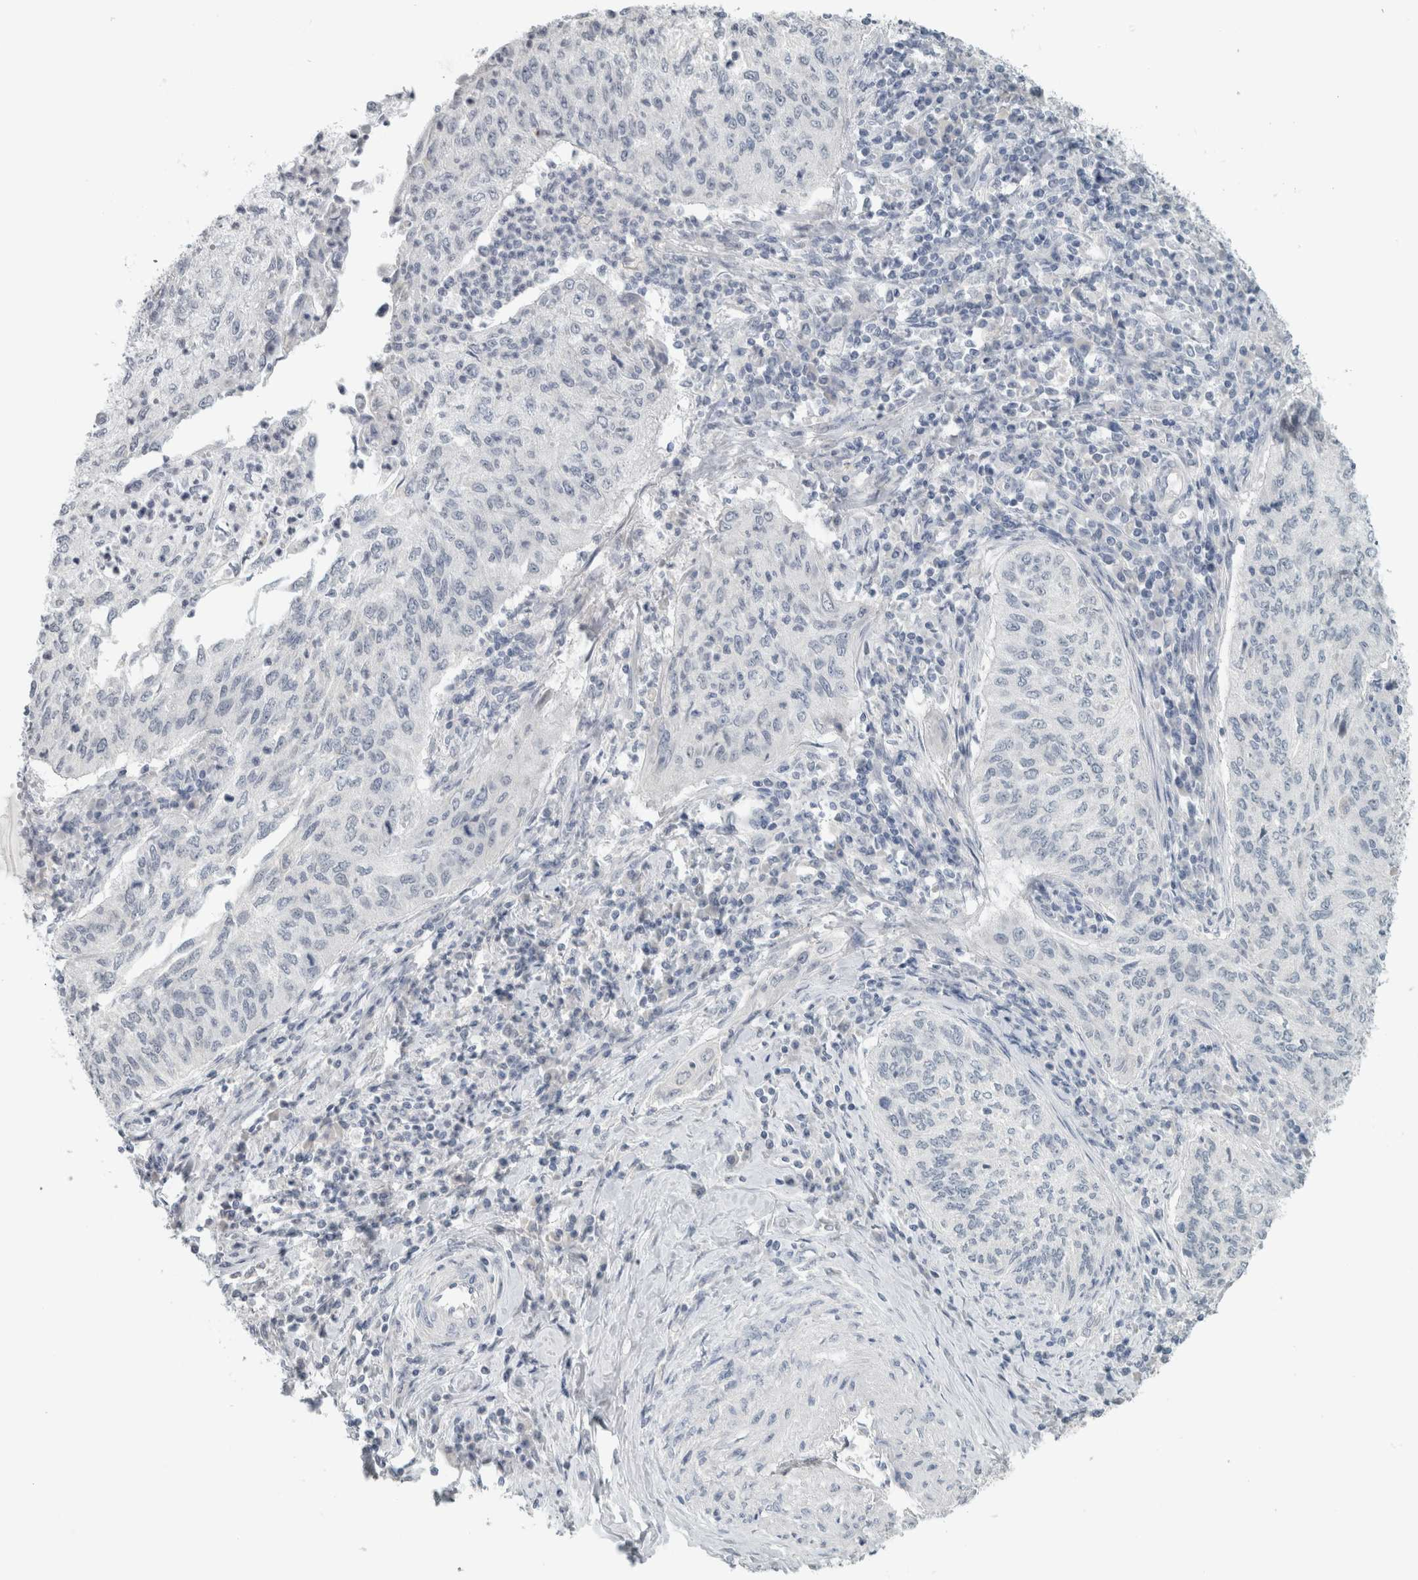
{"staining": {"intensity": "negative", "quantity": "none", "location": "none"}, "tissue": "cervical cancer", "cell_type": "Tumor cells", "image_type": "cancer", "snomed": [{"axis": "morphology", "description": "Squamous cell carcinoma, NOS"}, {"axis": "topography", "description": "Cervix"}], "caption": "The micrograph demonstrates no significant staining in tumor cells of cervical cancer.", "gene": "TRIT1", "patient": {"sex": "female", "age": 30}}